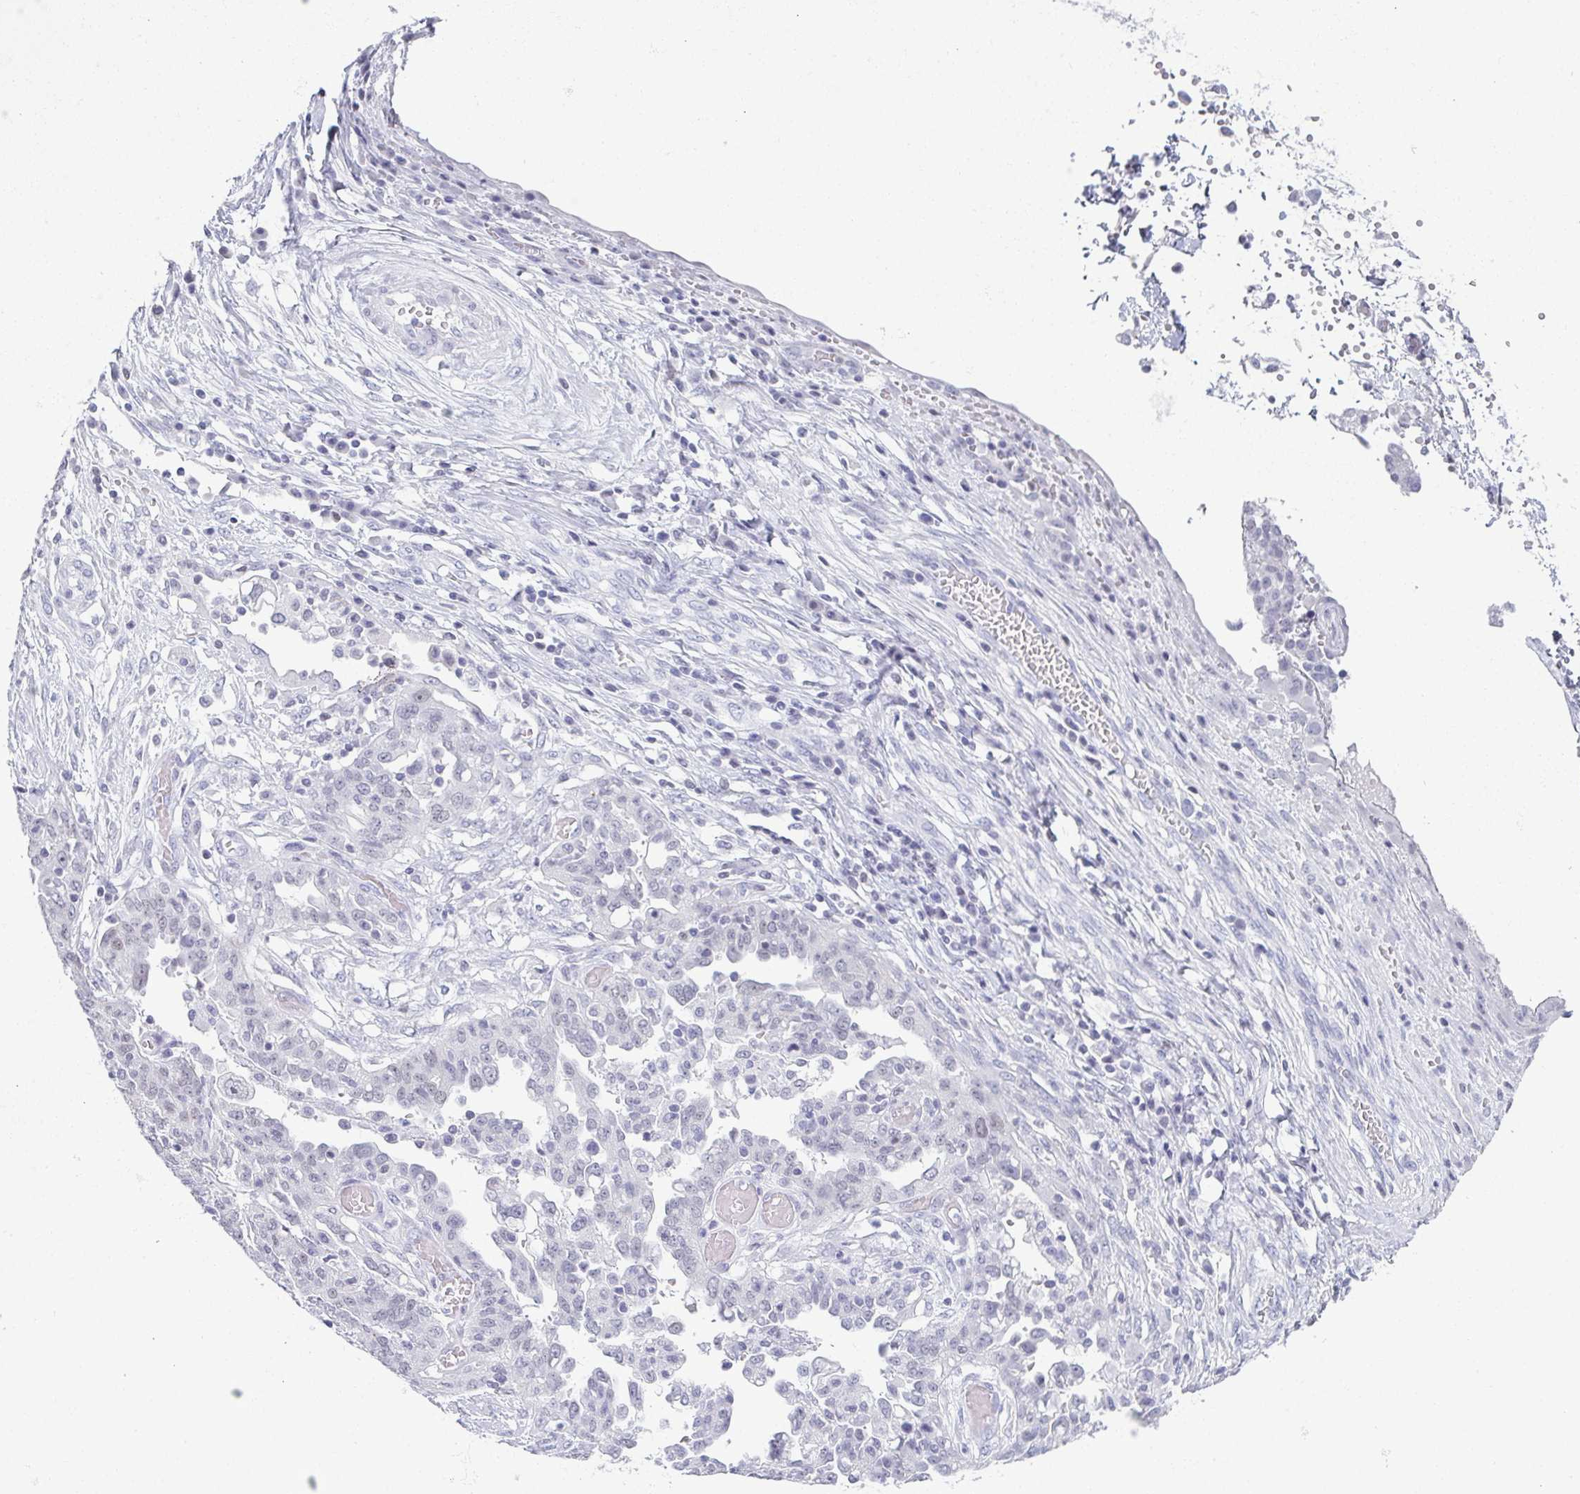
{"staining": {"intensity": "negative", "quantity": "none", "location": "none"}, "tissue": "ovarian cancer", "cell_type": "Tumor cells", "image_type": "cancer", "snomed": [{"axis": "morphology", "description": "Cystadenocarcinoma, serous, NOS"}, {"axis": "topography", "description": "Ovary"}], "caption": "Immunohistochemistry histopathology image of human ovarian serous cystadenocarcinoma stained for a protein (brown), which exhibits no positivity in tumor cells.", "gene": "PYCR3", "patient": {"sex": "female", "age": 67}}